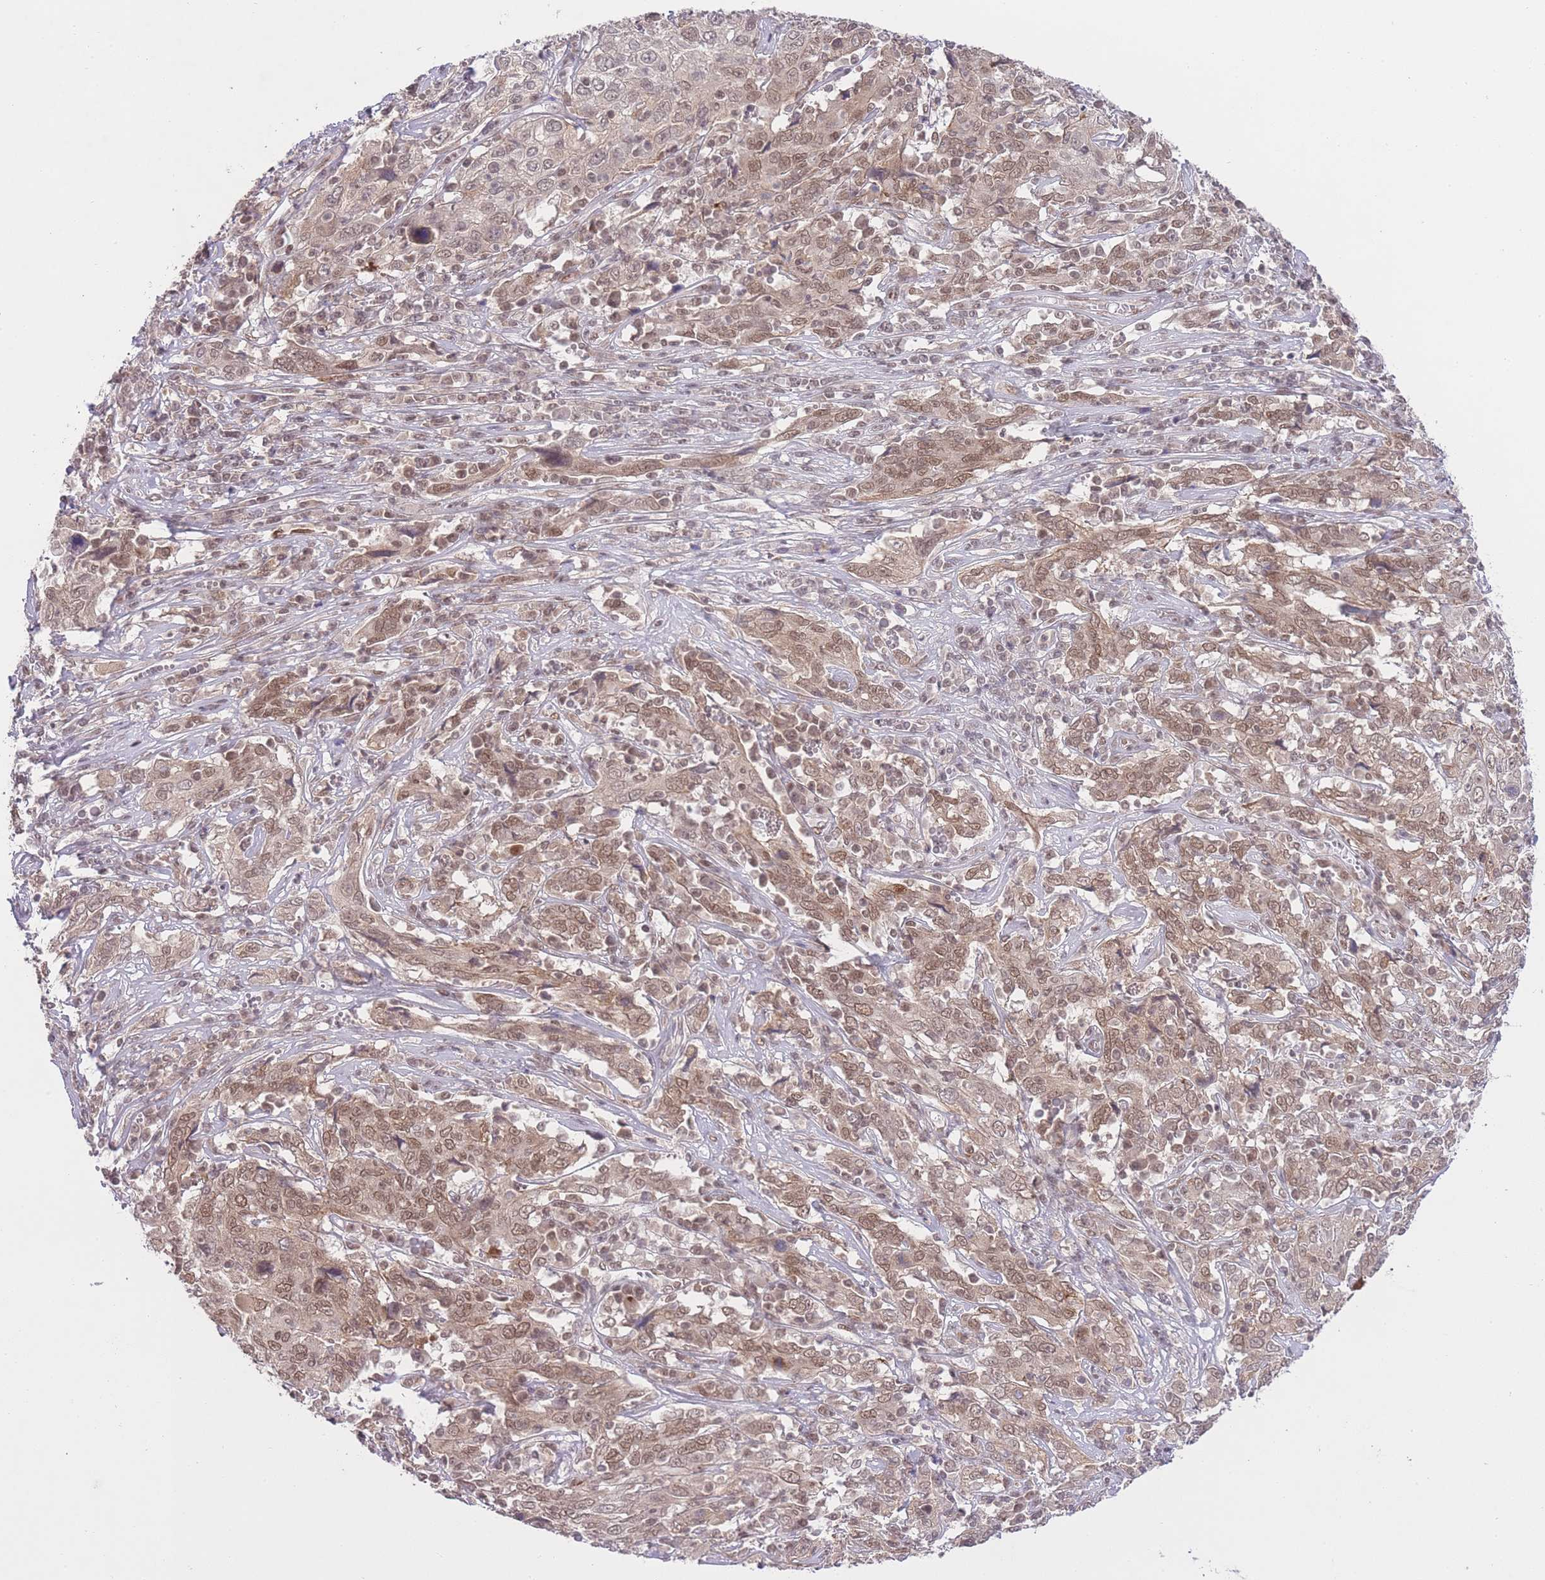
{"staining": {"intensity": "moderate", "quantity": ">75%", "location": "nuclear"}, "tissue": "cervical cancer", "cell_type": "Tumor cells", "image_type": "cancer", "snomed": [{"axis": "morphology", "description": "Squamous cell carcinoma, NOS"}, {"axis": "topography", "description": "Cervix"}], "caption": "Immunohistochemistry (IHC) of human cervical cancer reveals medium levels of moderate nuclear staining in about >75% of tumor cells.", "gene": "TMED3", "patient": {"sex": "female", "age": 46}}